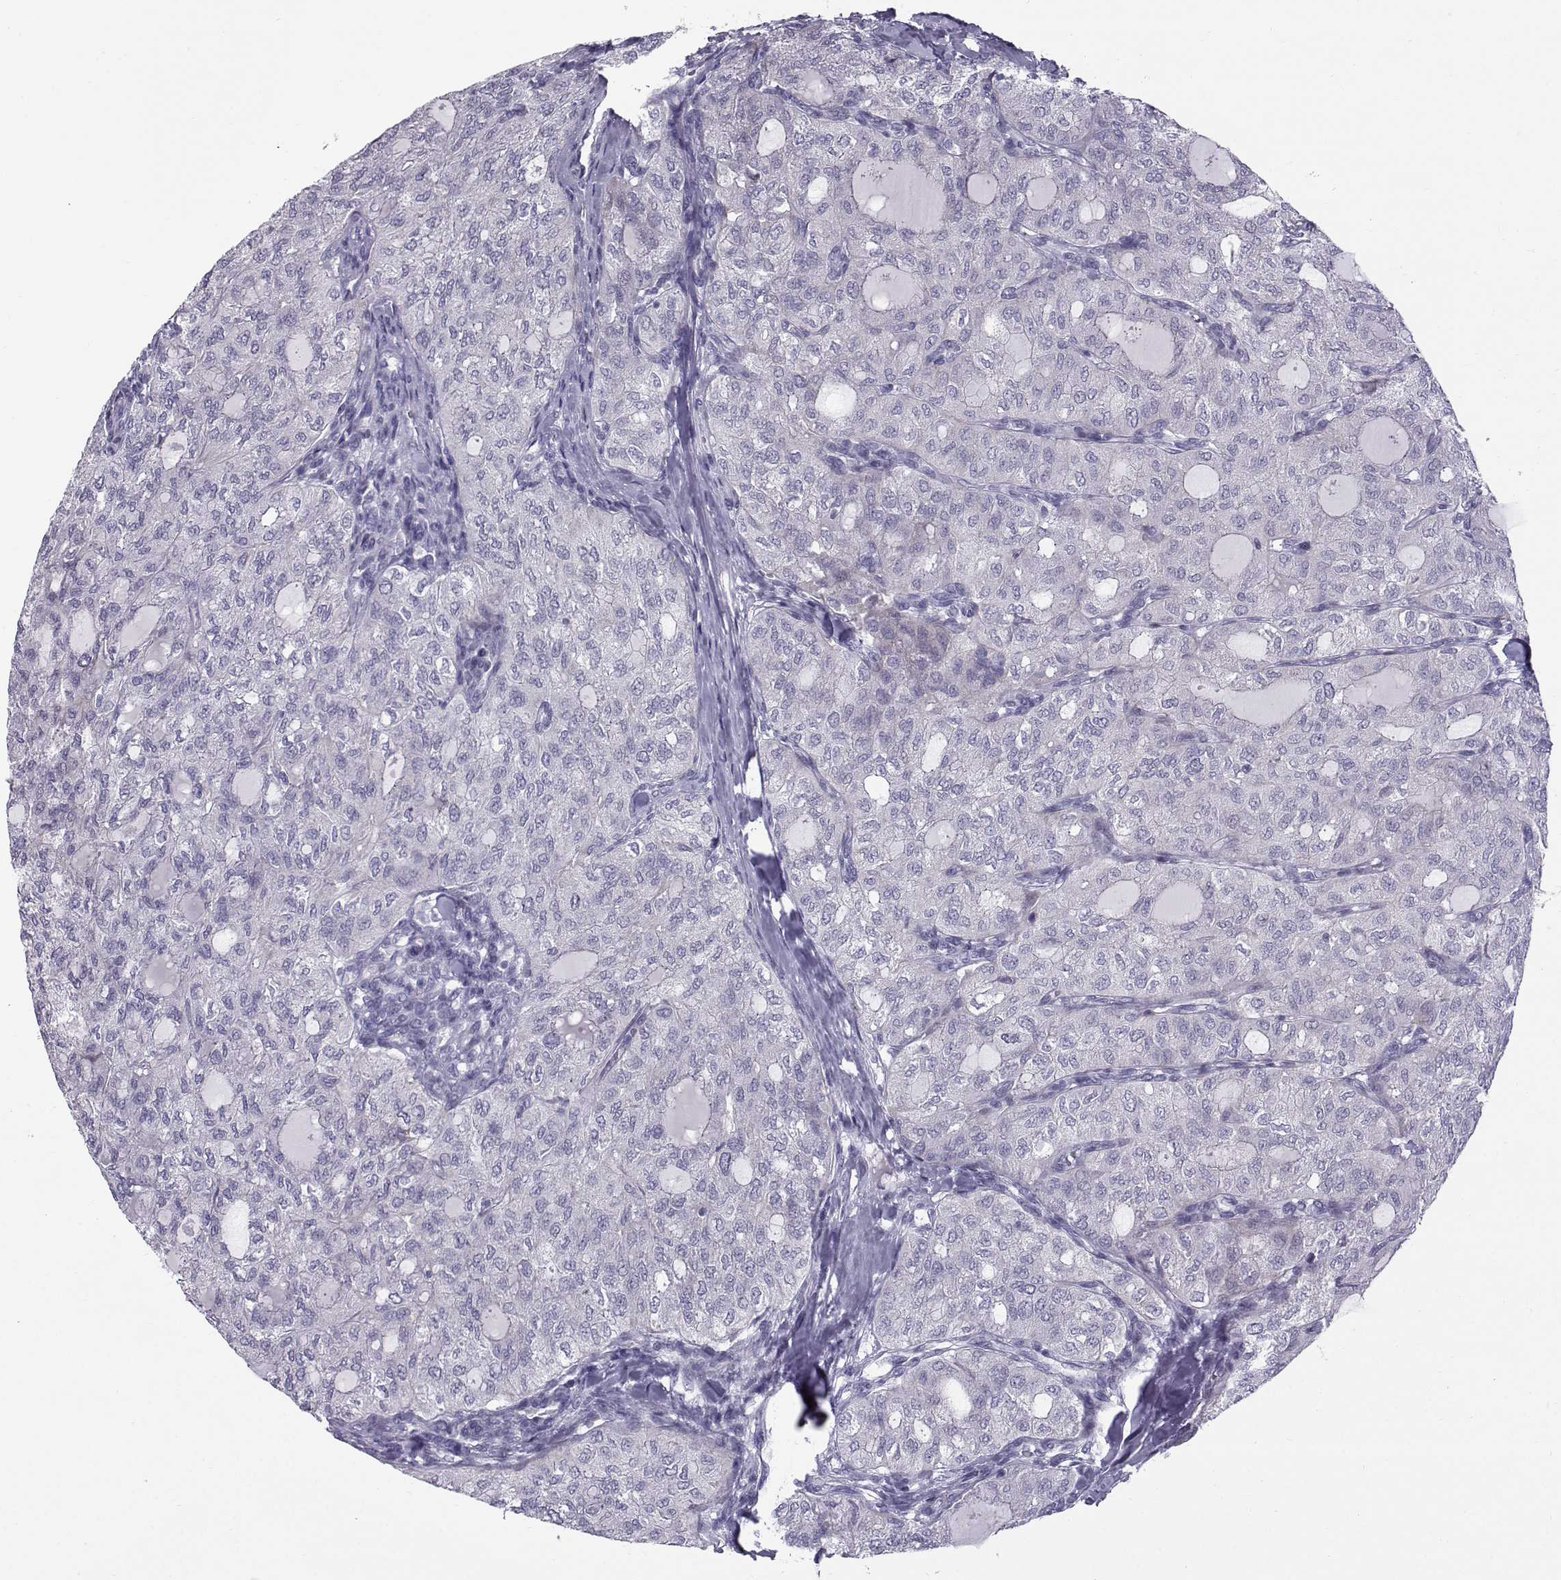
{"staining": {"intensity": "negative", "quantity": "none", "location": "none"}, "tissue": "thyroid cancer", "cell_type": "Tumor cells", "image_type": "cancer", "snomed": [{"axis": "morphology", "description": "Follicular adenoma carcinoma, NOS"}, {"axis": "topography", "description": "Thyroid gland"}], "caption": "A micrograph of thyroid cancer stained for a protein shows no brown staining in tumor cells.", "gene": "DMRT3", "patient": {"sex": "male", "age": 75}}